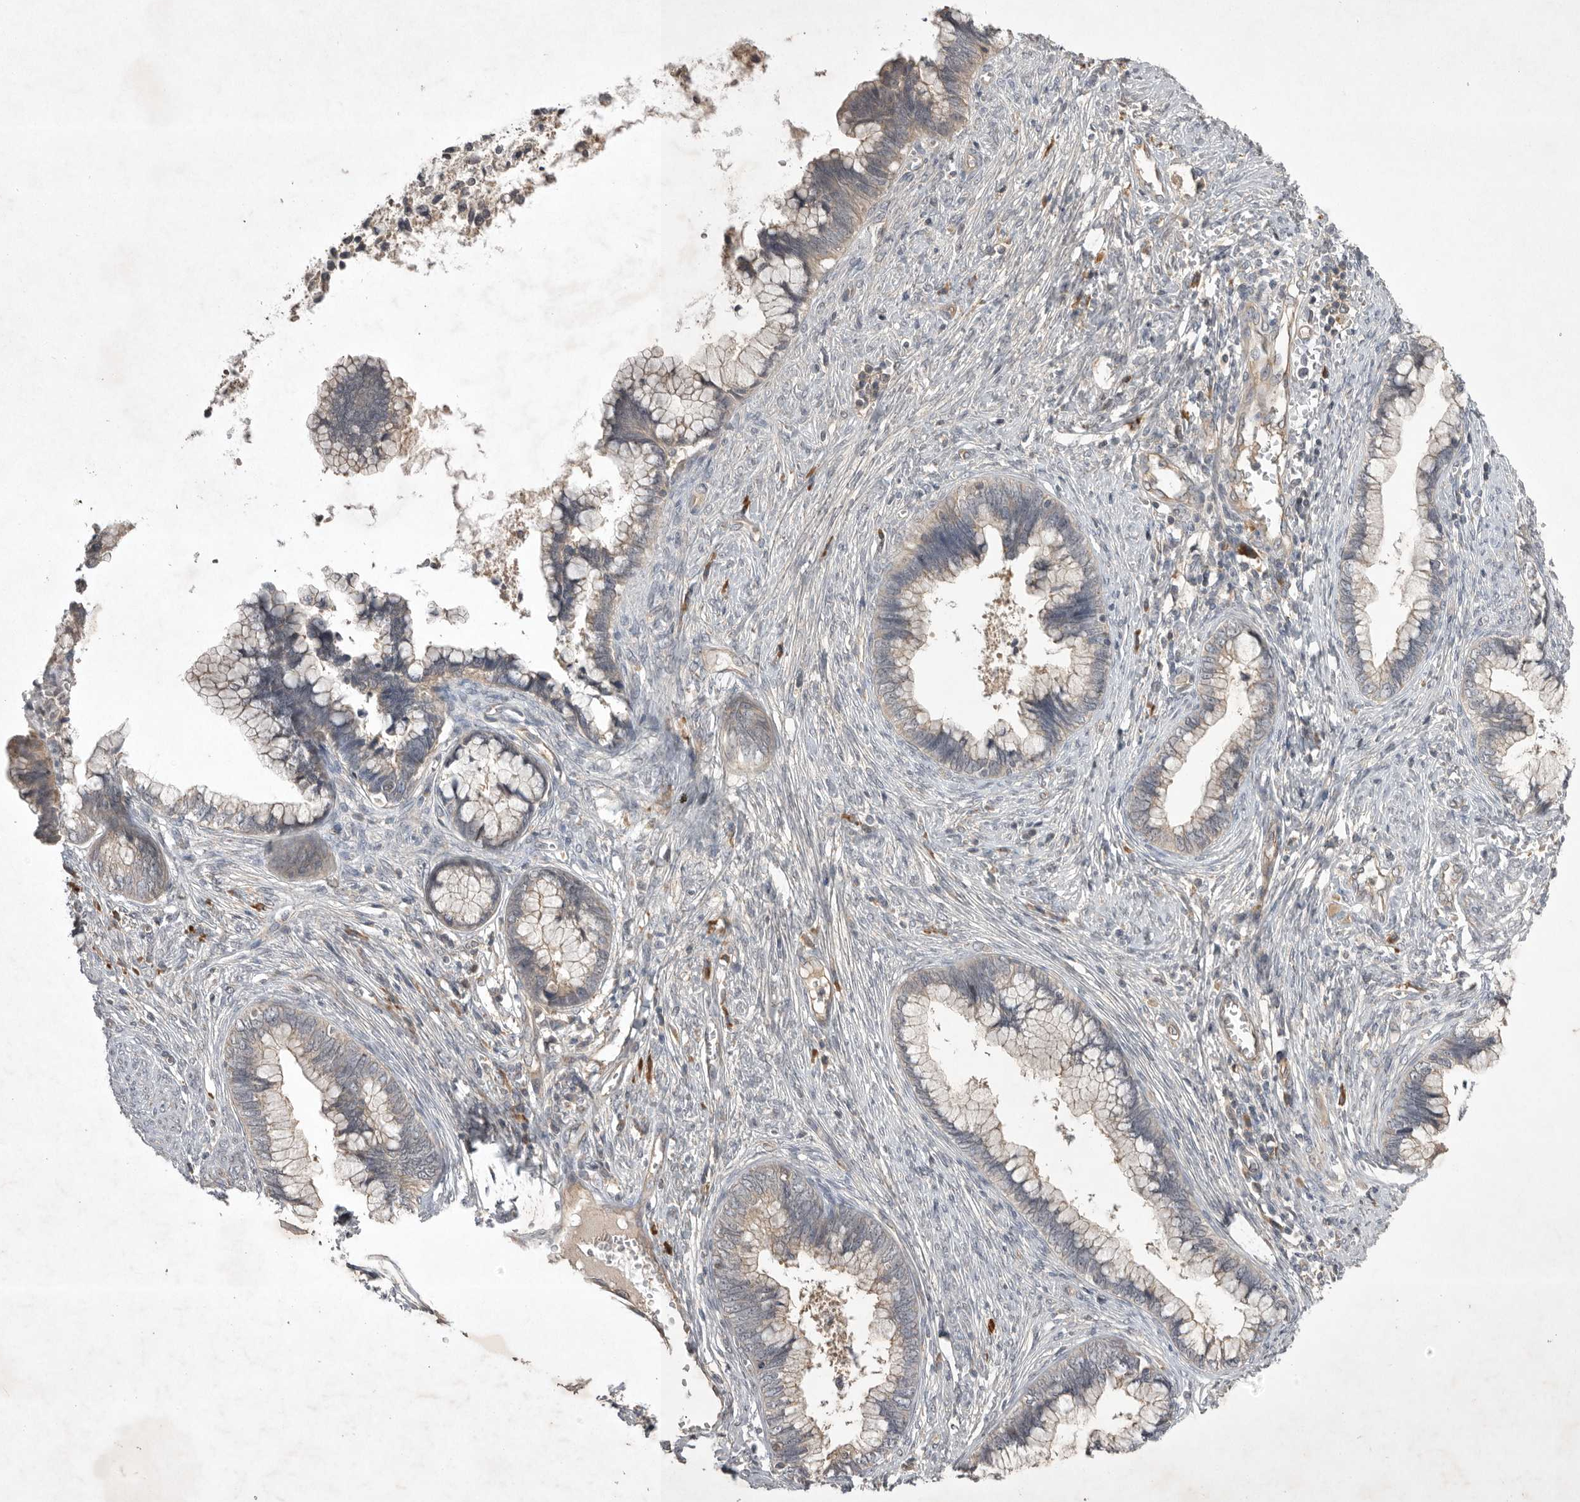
{"staining": {"intensity": "weak", "quantity": ">75%", "location": "cytoplasmic/membranous"}, "tissue": "cervical cancer", "cell_type": "Tumor cells", "image_type": "cancer", "snomed": [{"axis": "morphology", "description": "Adenocarcinoma, NOS"}, {"axis": "topography", "description": "Cervix"}], "caption": "Protein expression analysis of human cervical cancer (adenocarcinoma) reveals weak cytoplasmic/membranous positivity in about >75% of tumor cells. The protein of interest is shown in brown color, while the nuclei are stained blue.", "gene": "NRCAM", "patient": {"sex": "female", "age": 44}}